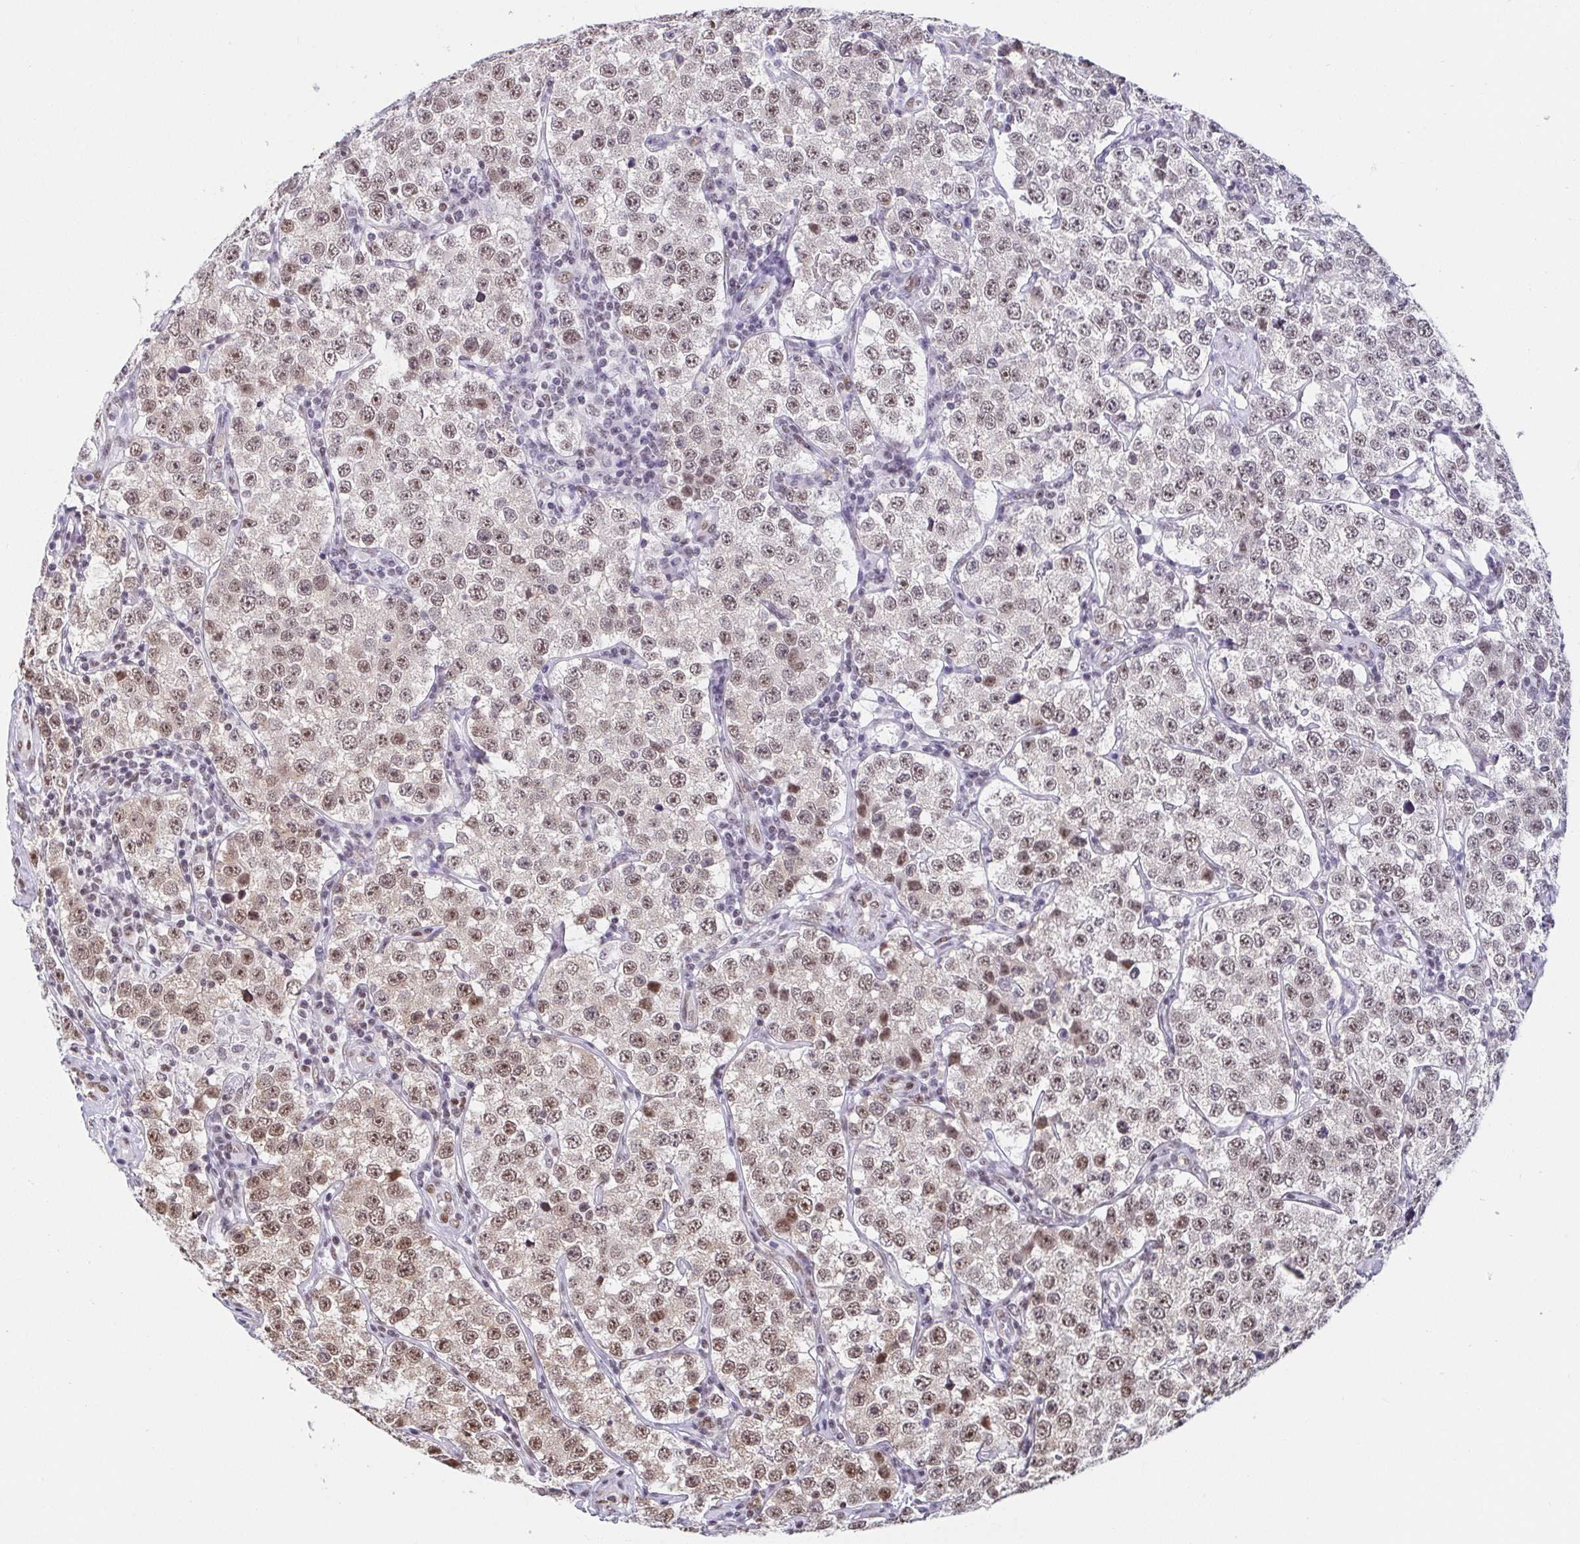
{"staining": {"intensity": "moderate", "quantity": ">75%", "location": "nuclear"}, "tissue": "testis cancer", "cell_type": "Tumor cells", "image_type": "cancer", "snomed": [{"axis": "morphology", "description": "Seminoma, NOS"}, {"axis": "topography", "description": "Testis"}], "caption": "Protein expression analysis of human testis cancer (seminoma) reveals moderate nuclear staining in approximately >75% of tumor cells.", "gene": "SLC7A10", "patient": {"sex": "male", "age": 34}}